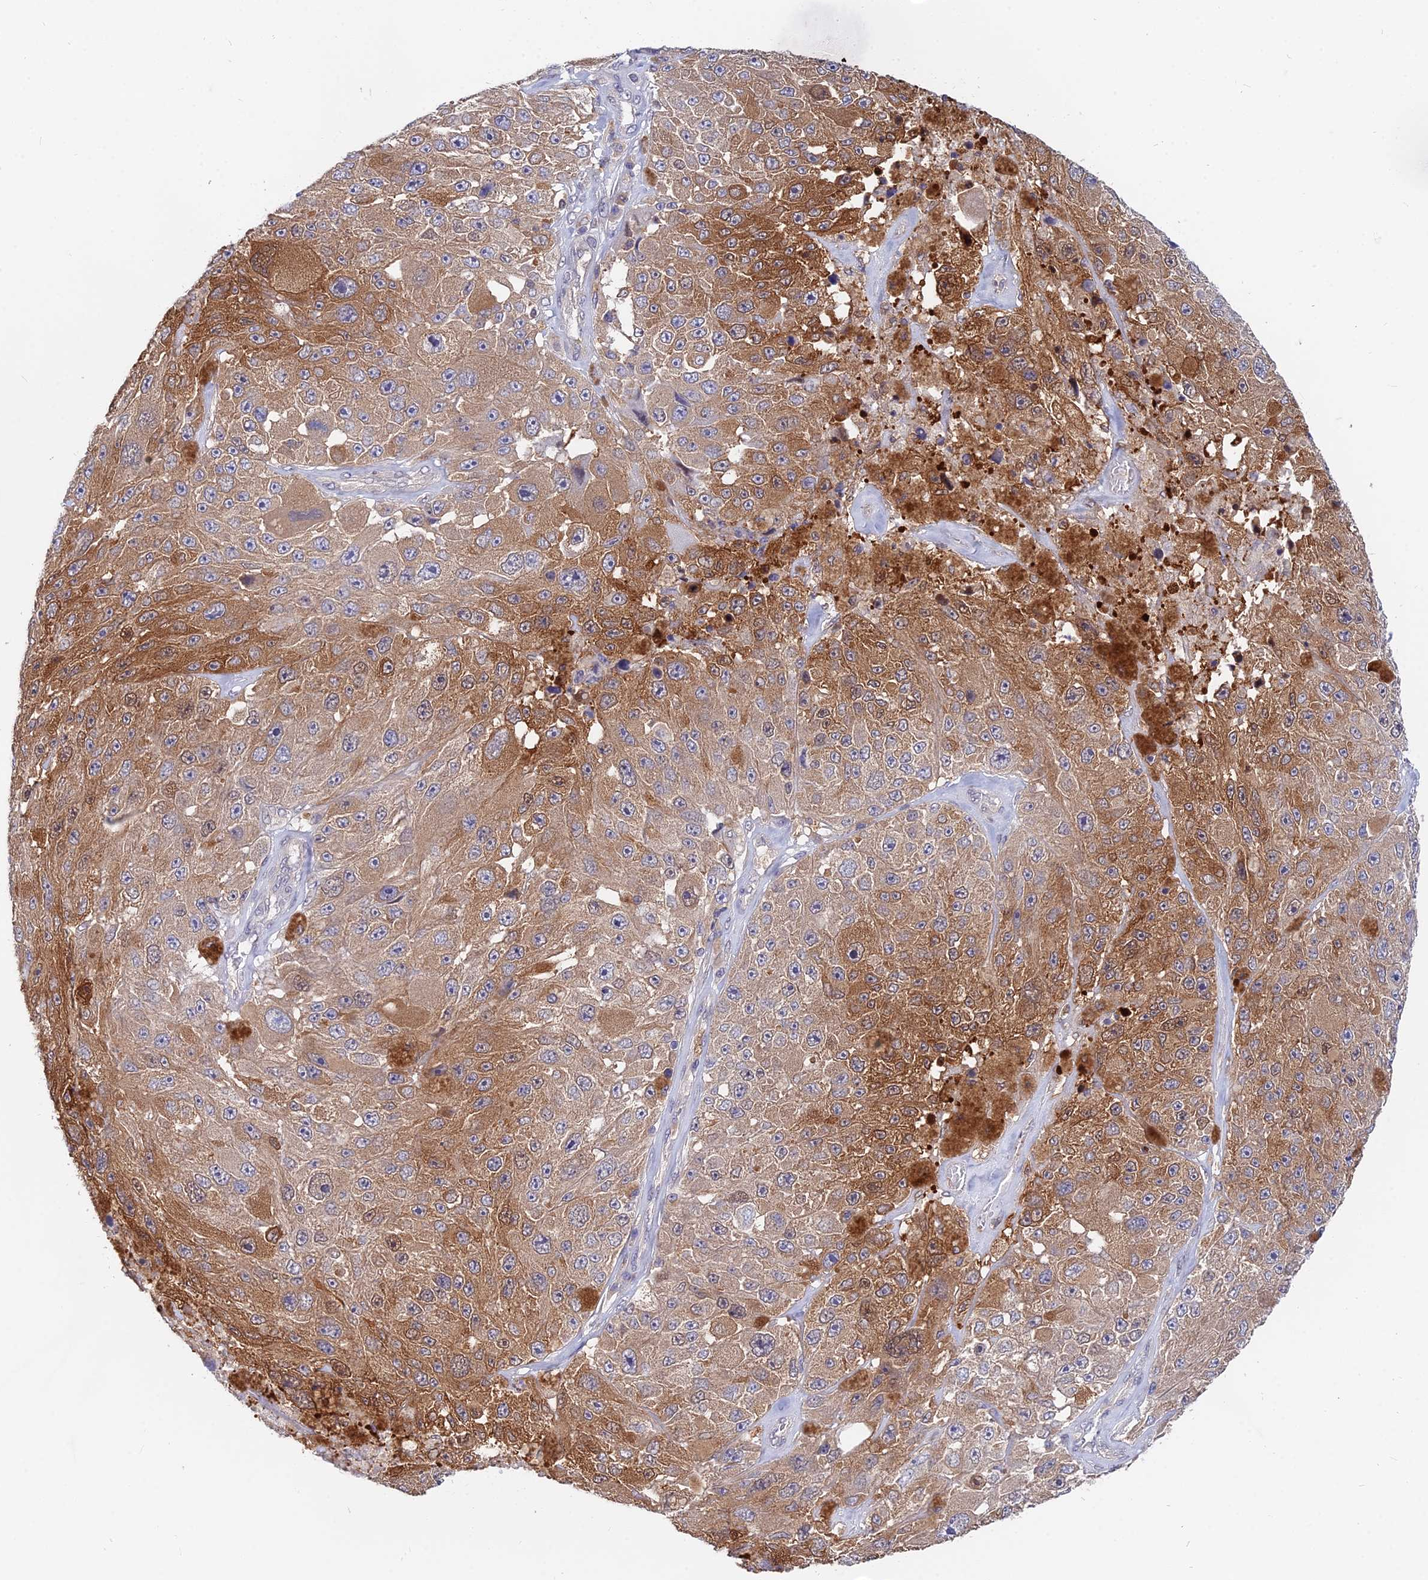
{"staining": {"intensity": "moderate", "quantity": ">75%", "location": "cytoplasmic/membranous"}, "tissue": "melanoma", "cell_type": "Tumor cells", "image_type": "cancer", "snomed": [{"axis": "morphology", "description": "Malignant melanoma, Metastatic site"}, {"axis": "topography", "description": "Lymph node"}], "caption": "Malignant melanoma (metastatic site) stained with a protein marker demonstrates moderate staining in tumor cells.", "gene": "B3GALT4", "patient": {"sex": "male", "age": 62}}